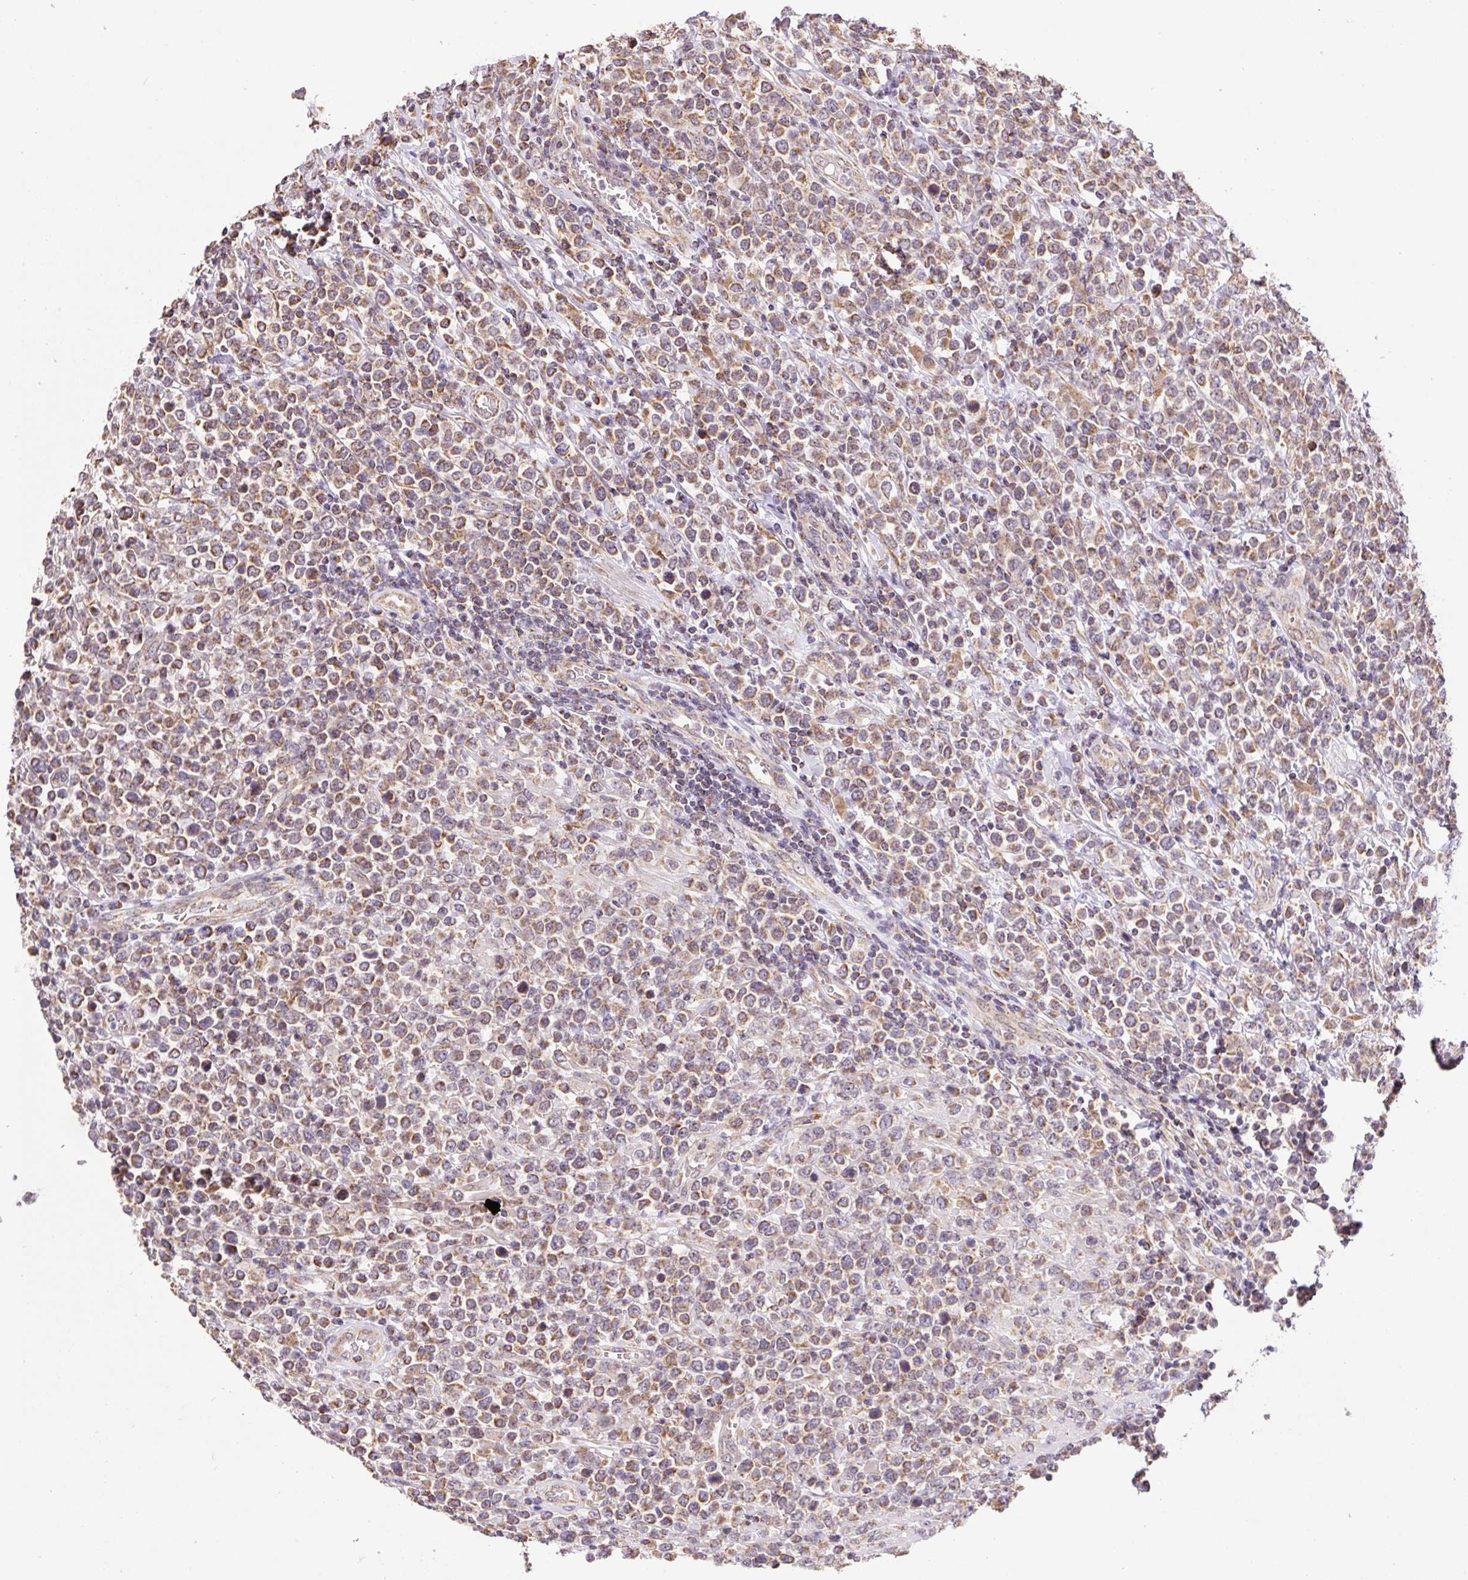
{"staining": {"intensity": "moderate", "quantity": ">75%", "location": "cytoplasmic/membranous"}, "tissue": "lymphoma", "cell_type": "Tumor cells", "image_type": "cancer", "snomed": [{"axis": "morphology", "description": "Malignant lymphoma, non-Hodgkin's type, High grade"}, {"axis": "topography", "description": "Soft tissue"}], "caption": "This micrograph shows immunohistochemistry staining of lymphoma, with medium moderate cytoplasmic/membranous positivity in approximately >75% of tumor cells.", "gene": "MFSD9", "patient": {"sex": "female", "age": 56}}